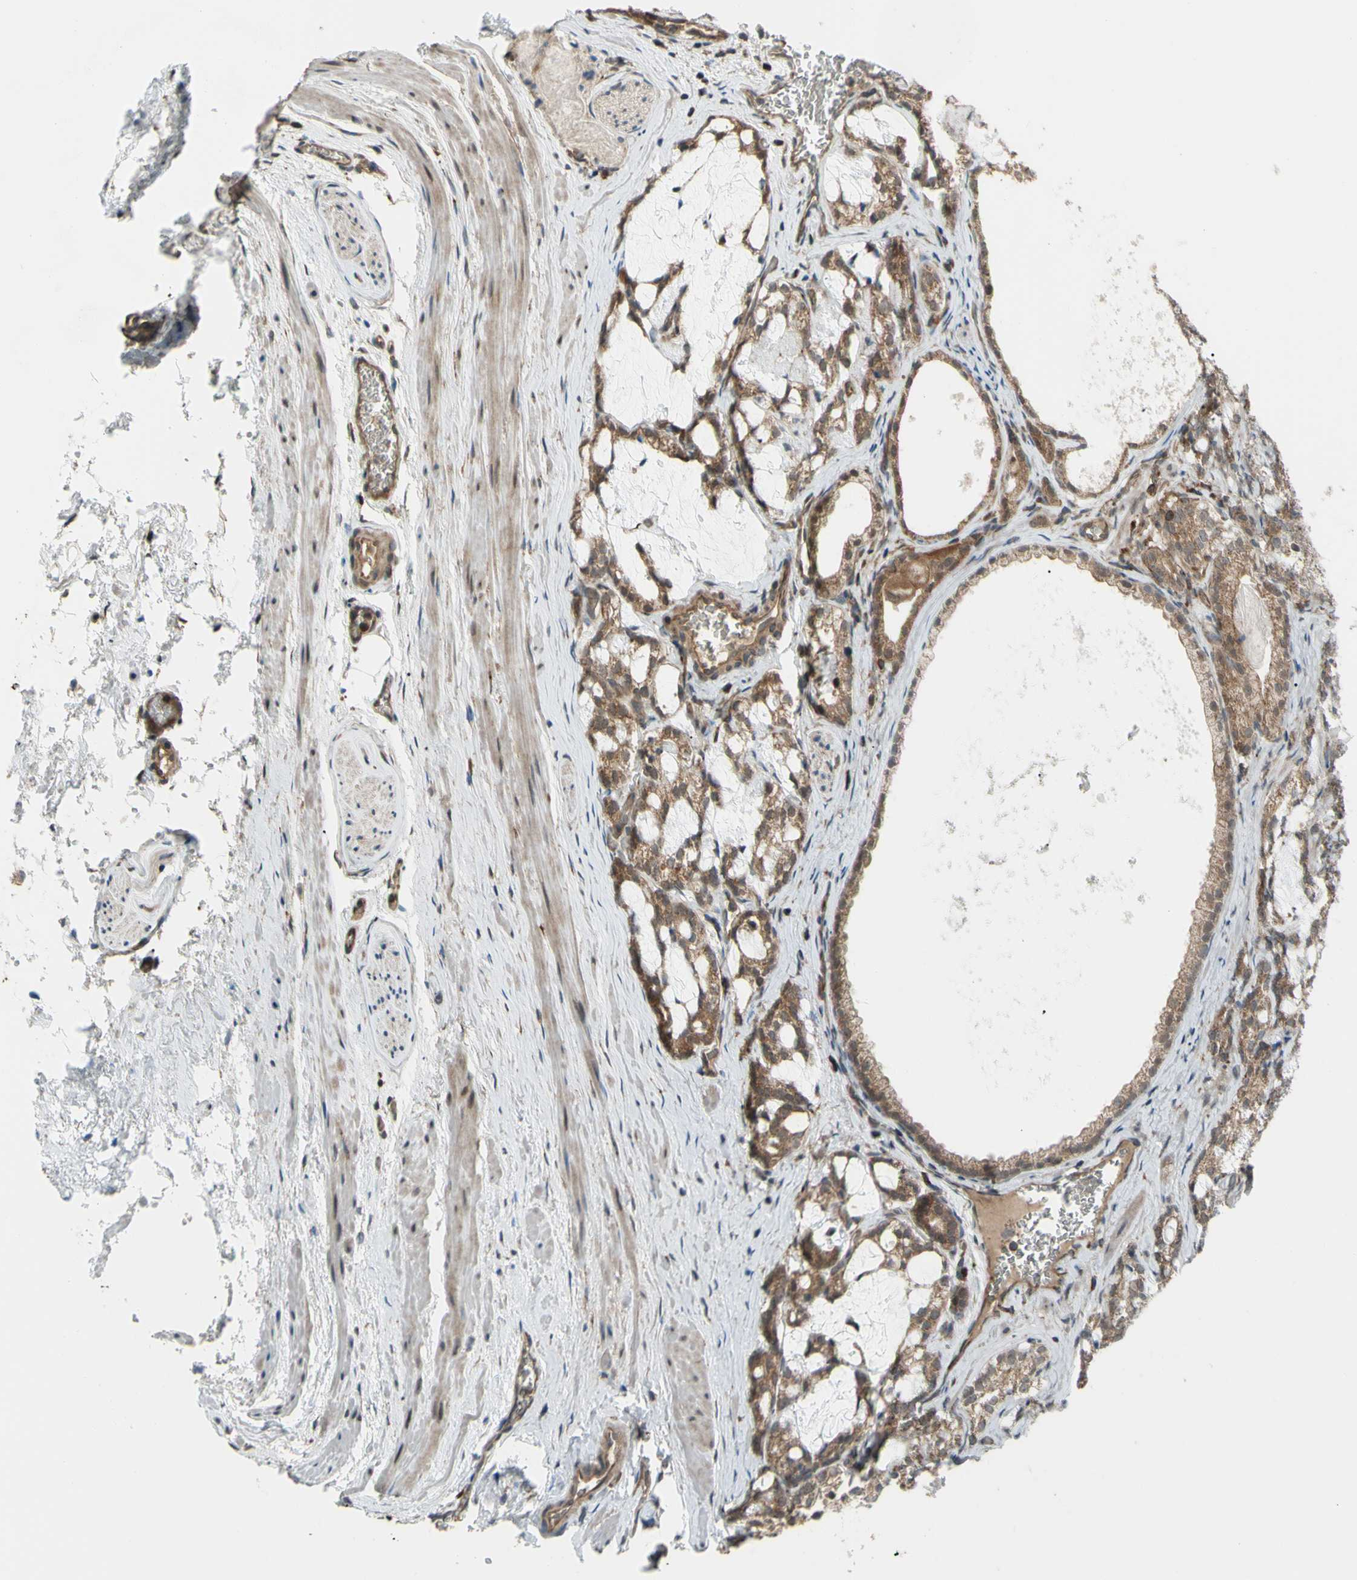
{"staining": {"intensity": "moderate", "quantity": "25%-75%", "location": "cytoplasmic/membranous,nuclear"}, "tissue": "prostate cancer", "cell_type": "Tumor cells", "image_type": "cancer", "snomed": [{"axis": "morphology", "description": "Adenocarcinoma, Low grade"}, {"axis": "topography", "description": "Prostate"}], "caption": "Protein analysis of prostate adenocarcinoma (low-grade) tissue exhibits moderate cytoplasmic/membranous and nuclear expression in approximately 25%-75% of tumor cells.", "gene": "FLII", "patient": {"sex": "male", "age": 59}}